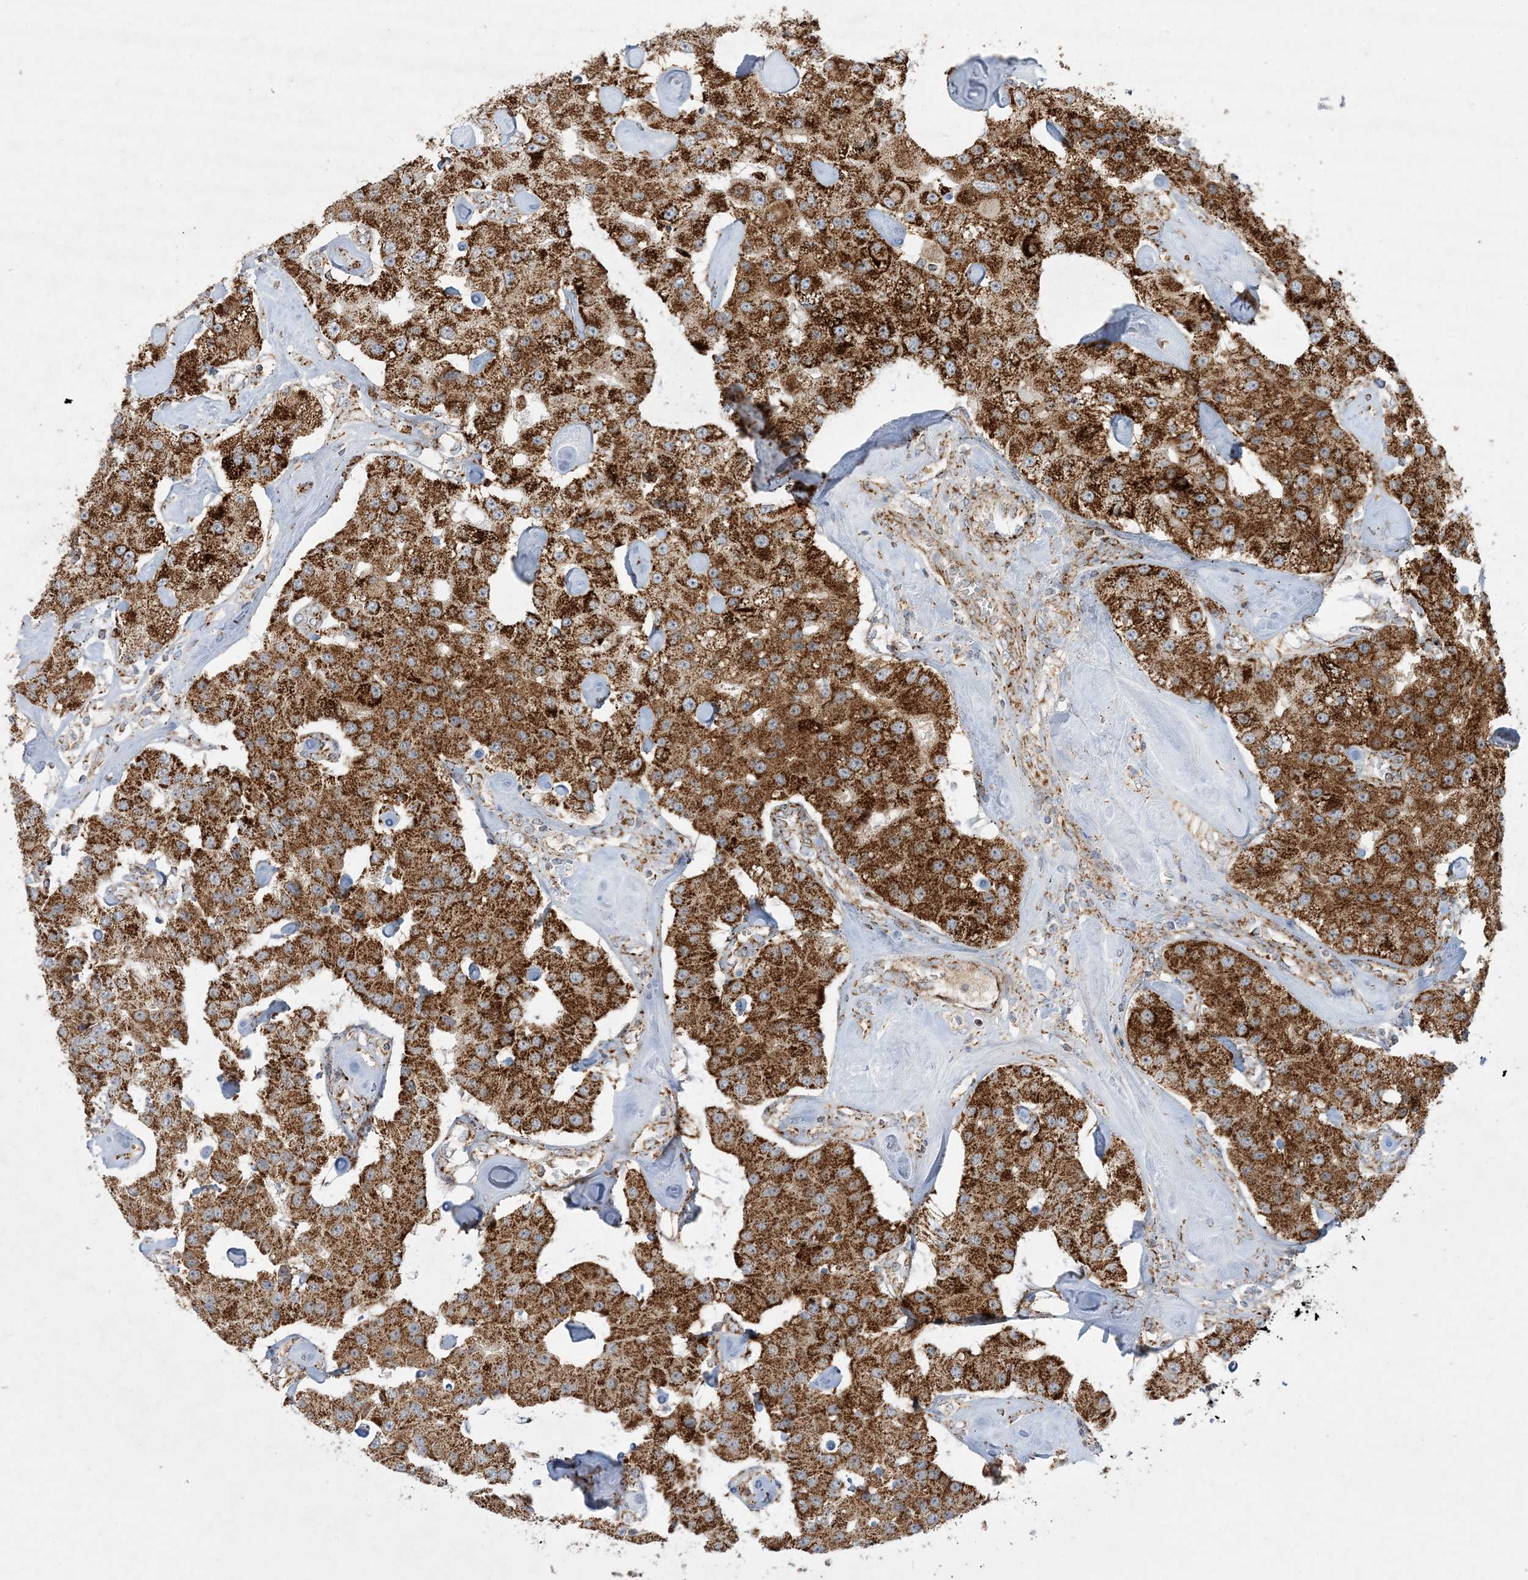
{"staining": {"intensity": "strong", "quantity": ">75%", "location": "cytoplasmic/membranous"}, "tissue": "carcinoid", "cell_type": "Tumor cells", "image_type": "cancer", "snomed": [{"axis": "morphology", "description": "Carcinoid, malignant, NOS"}, {"axis": "topography", "description": "Pancreas"}], "caption": "Carcinoid was stained to show a protein in brown. There is high levels of strong cytoplasmic/membranous expression in approximately >75% of tumor cells. The staining is performed using DAB (3,3'-diaminobenzidine) brown chromogen to label protein expression. The nuclei are counter-stained blue using hematoxylin.", "gene": "NDUFAF3", "patient": {"sex": "male", "age": 41}}